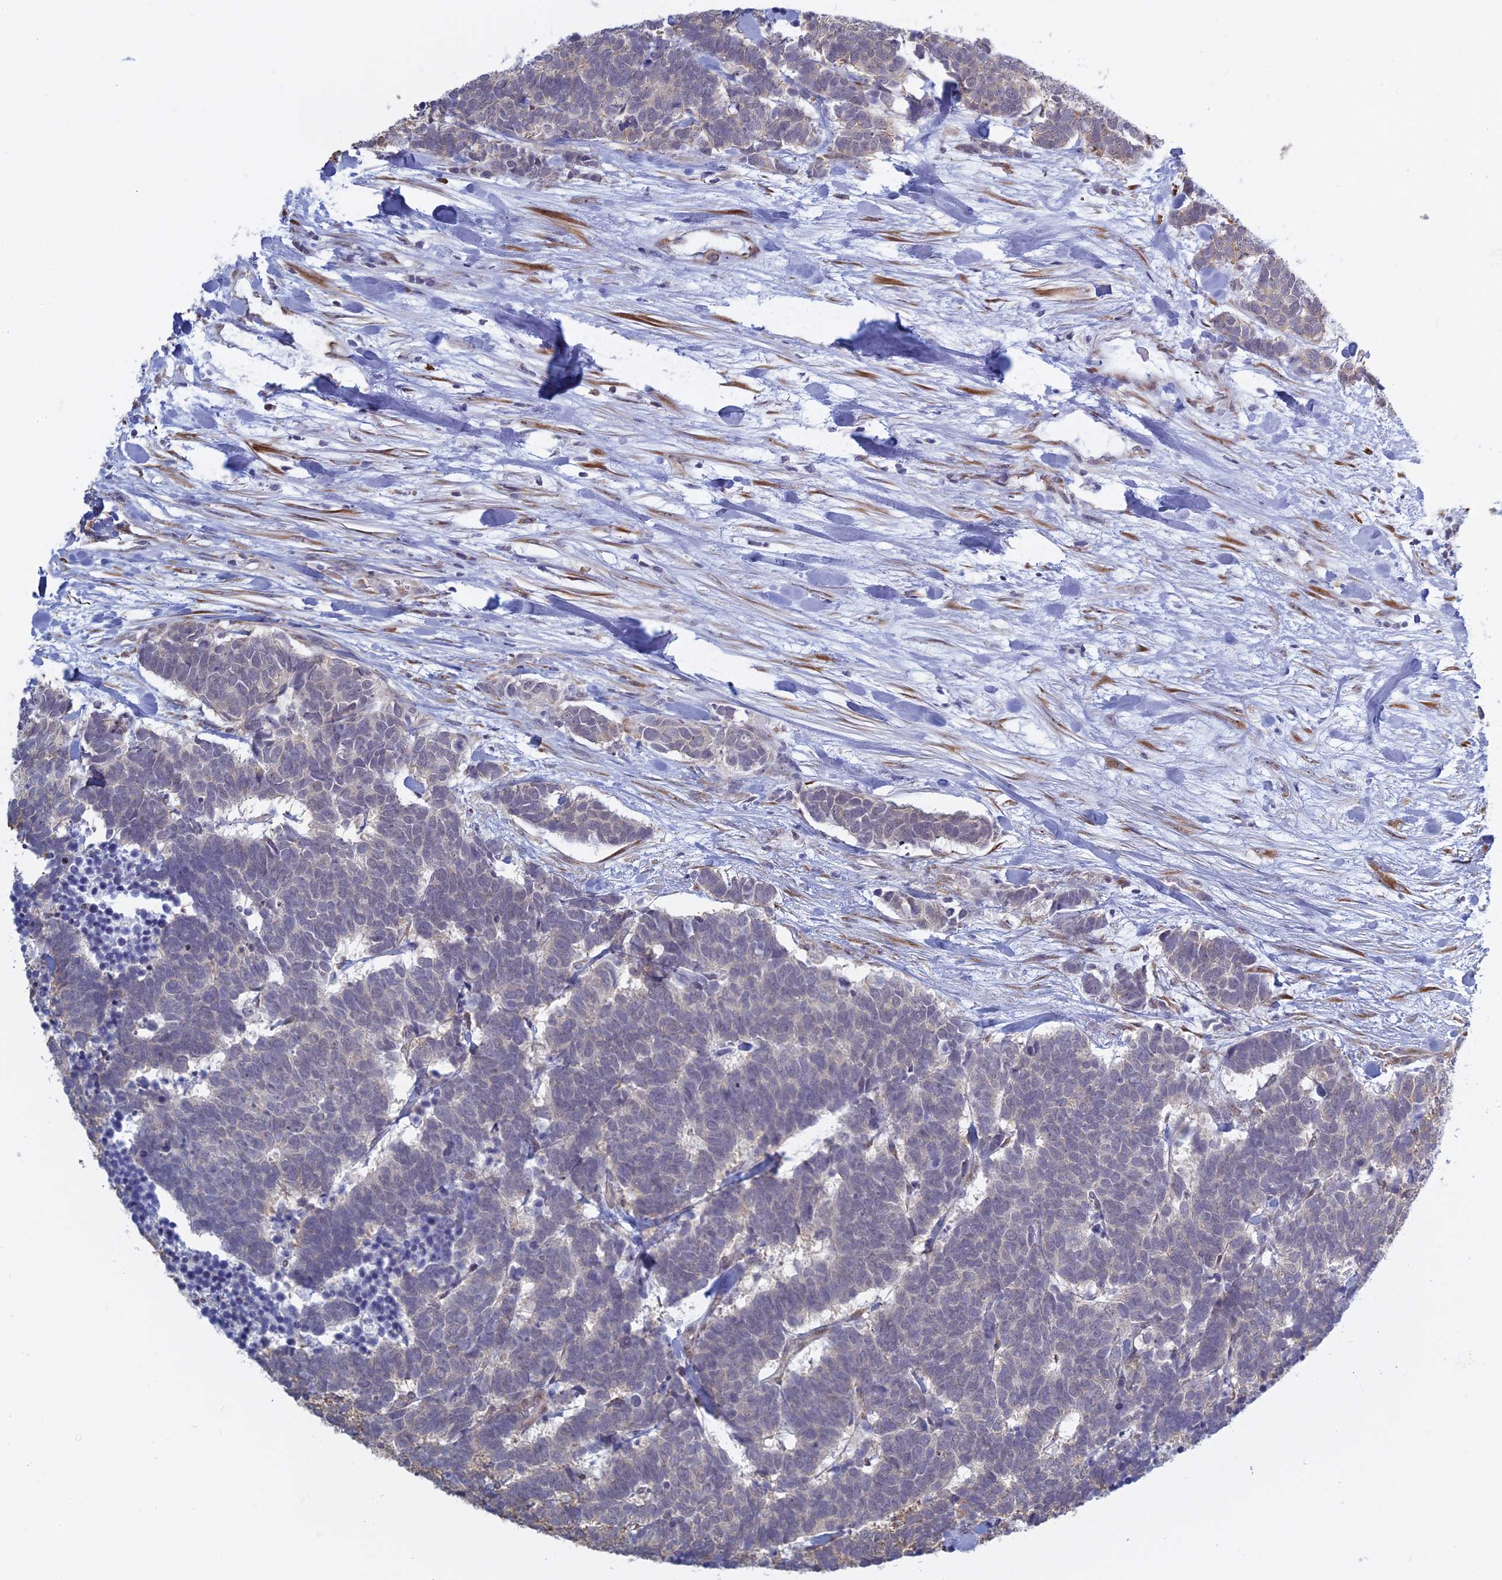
{"staining": {"intensity": "negative", "quantity": "none", "location": "none"}, "tissue": "carcinoid", "cell_type": "Tumor cells", "image_type": "cancer", "snomed": [{"axis": "morphology", "description": "Carcinoma, NOS"}, {"axis": "morphology", "description": "Carcinoid, malignant, NOS"}, {"axis": "topography", "description": "Urinary bladder"}], "caption": "This is an immunohistochemistry (IHC) histopathology image of human carcinoid (malignant). There is no positivity in tumor cells.", "gene": "RPS19BP1", "patient": {"sex": "male", "age": 57}}